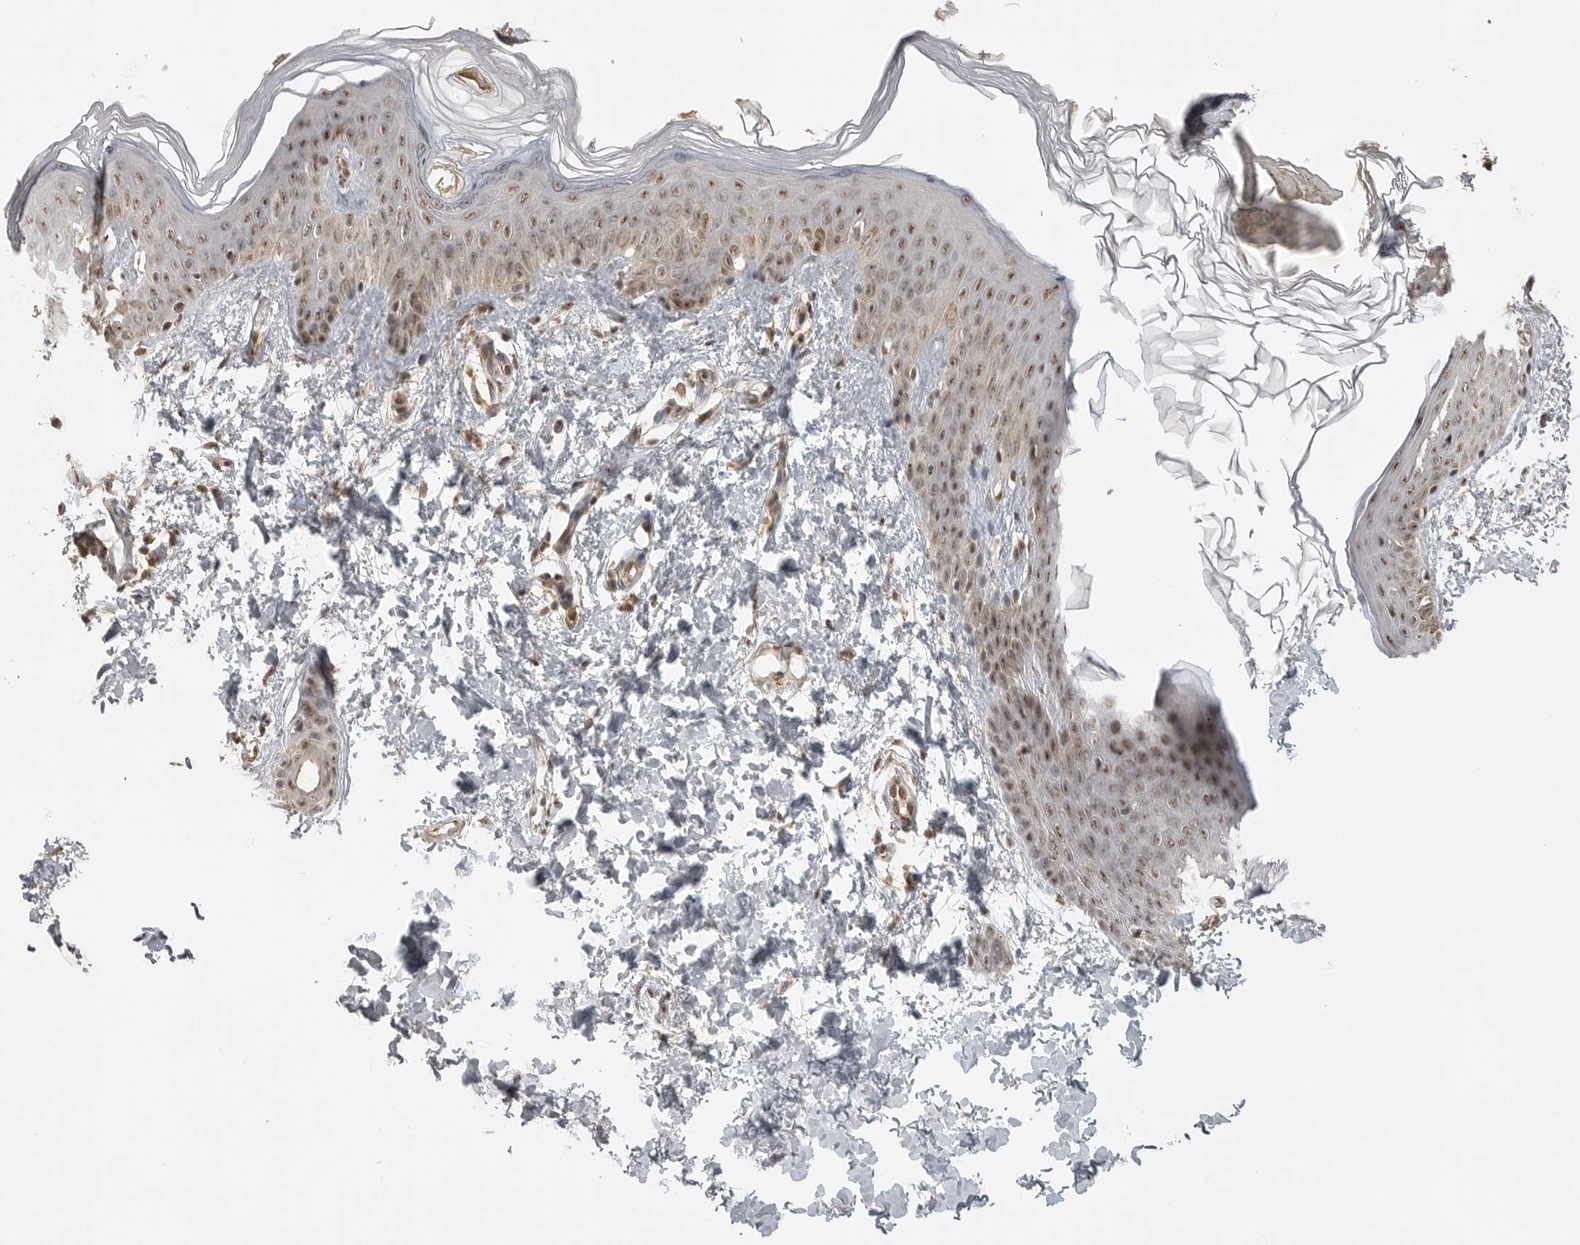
{"staining": {"intensity": "moderate", "quantity": "25%-75%", "location": "nuclear"}, "tissue": "skin", "cell_type": "Fibroblasts", "image_type": "normal", "snomed": [{"axis": "morphology", "description": "Normal tissue, NOS"}, {"axis": "morphology", "description": "Neoplasm, benign, NOS"}, {"axis": "topography", "description": "Skin"}, {"axis": "topography", "description": "Soft tissue"}], "caption": "Immunohistochemistry (IHC) photomicrograph of normal skin stained for a protein (brown), which shows medium levels of moderate nuclear positivity in approximately 25%-75% of fibroblasts.", "gene": "POMP", "patient": {"sex": "male", "age": 26}}